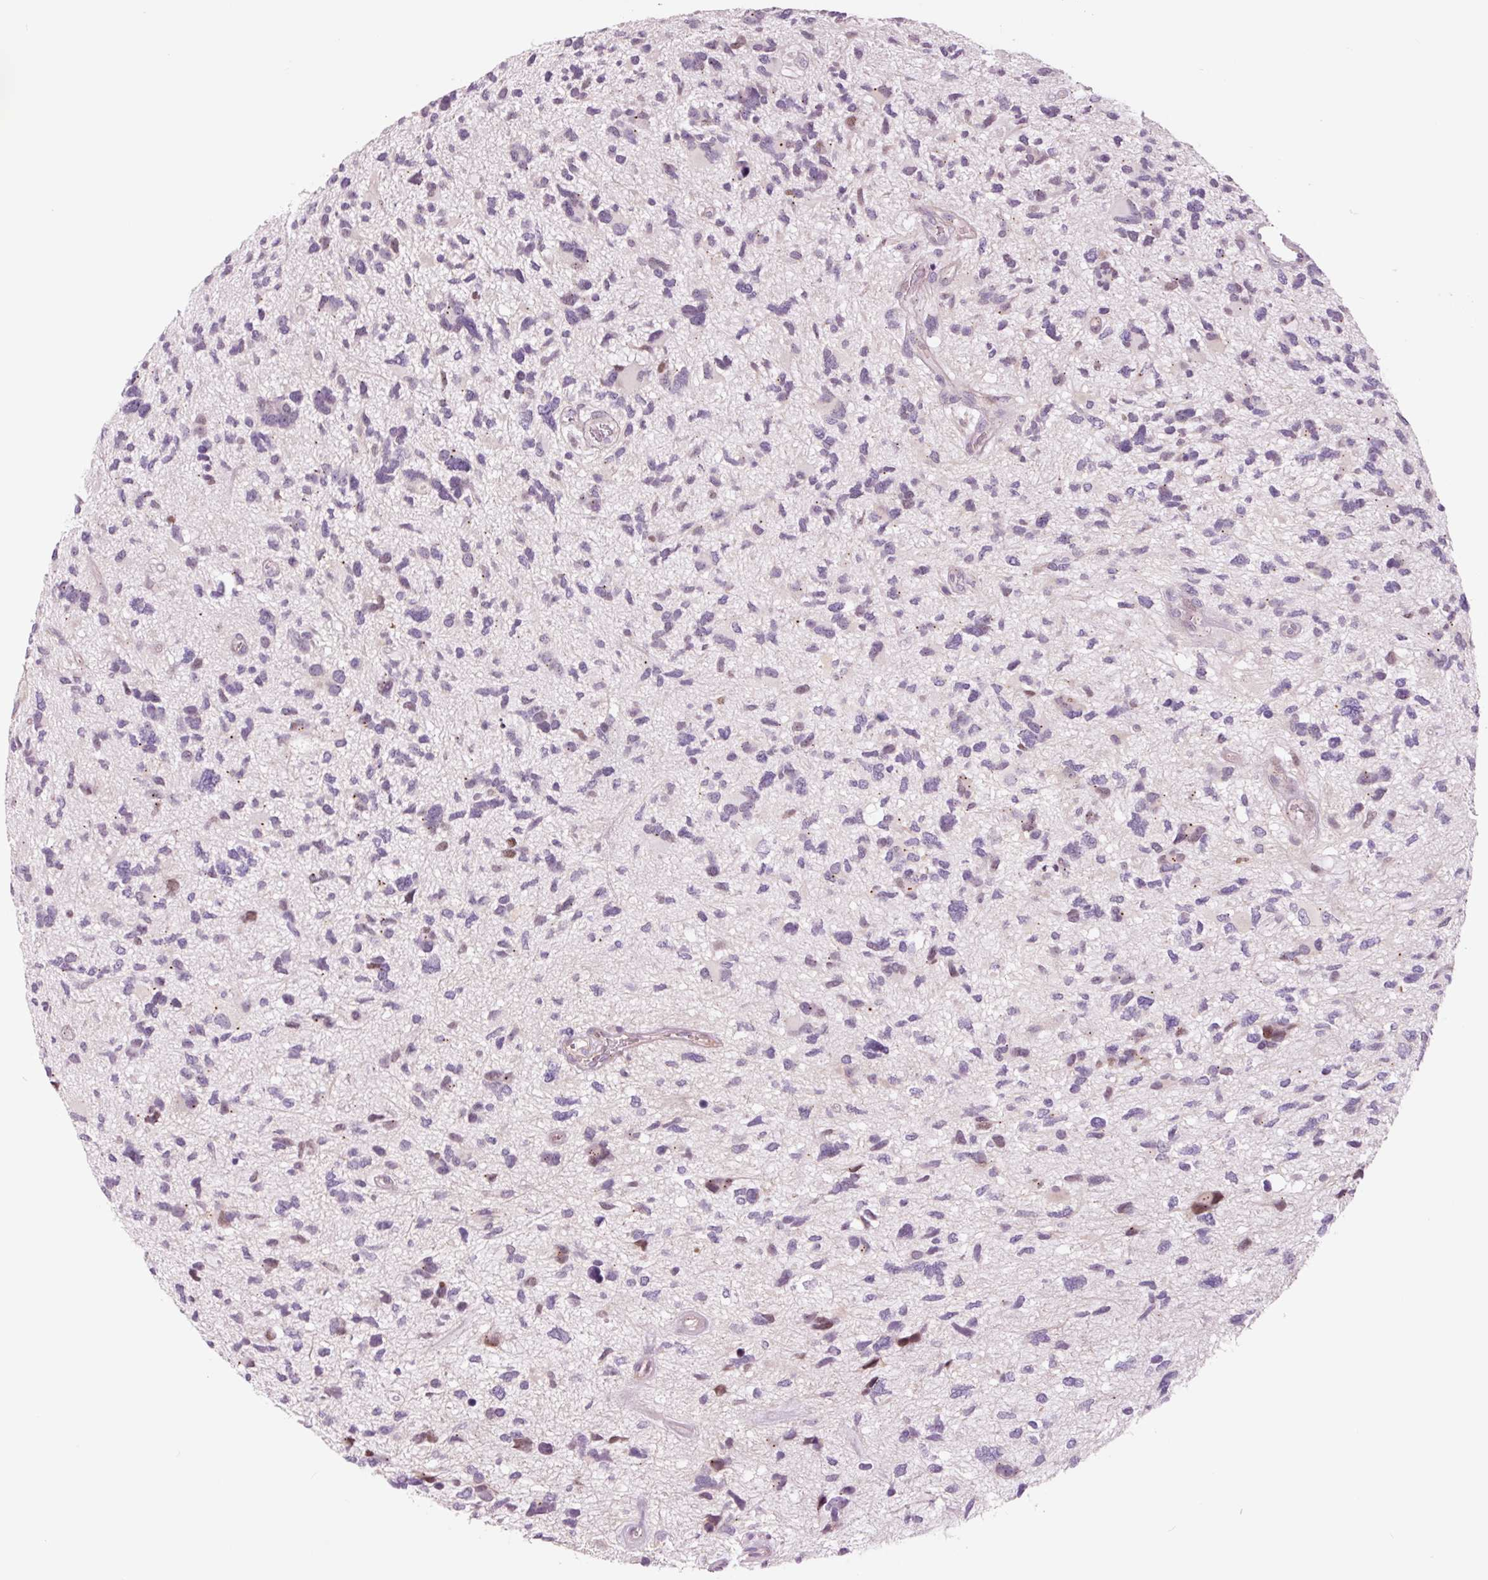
{"staining": {"intensity": "weak", "quantity": "<25%", "location": "nuclear"}, "tissue": "glioma", "cell_type": "Tumor cells", "image_type": "cancer", "snomed": [{"axis": "morphology", "description": "Glioma, malignant, High grade"}, {"axis": "topography", "description": "Brain"}], "caption": "Immunohistochemistry of human glioma exhibits no staining in tumor cells. Nuclei are stained in blue.", "gene": "DAPP1", "patient": {"sex": "female", "age": 11}}